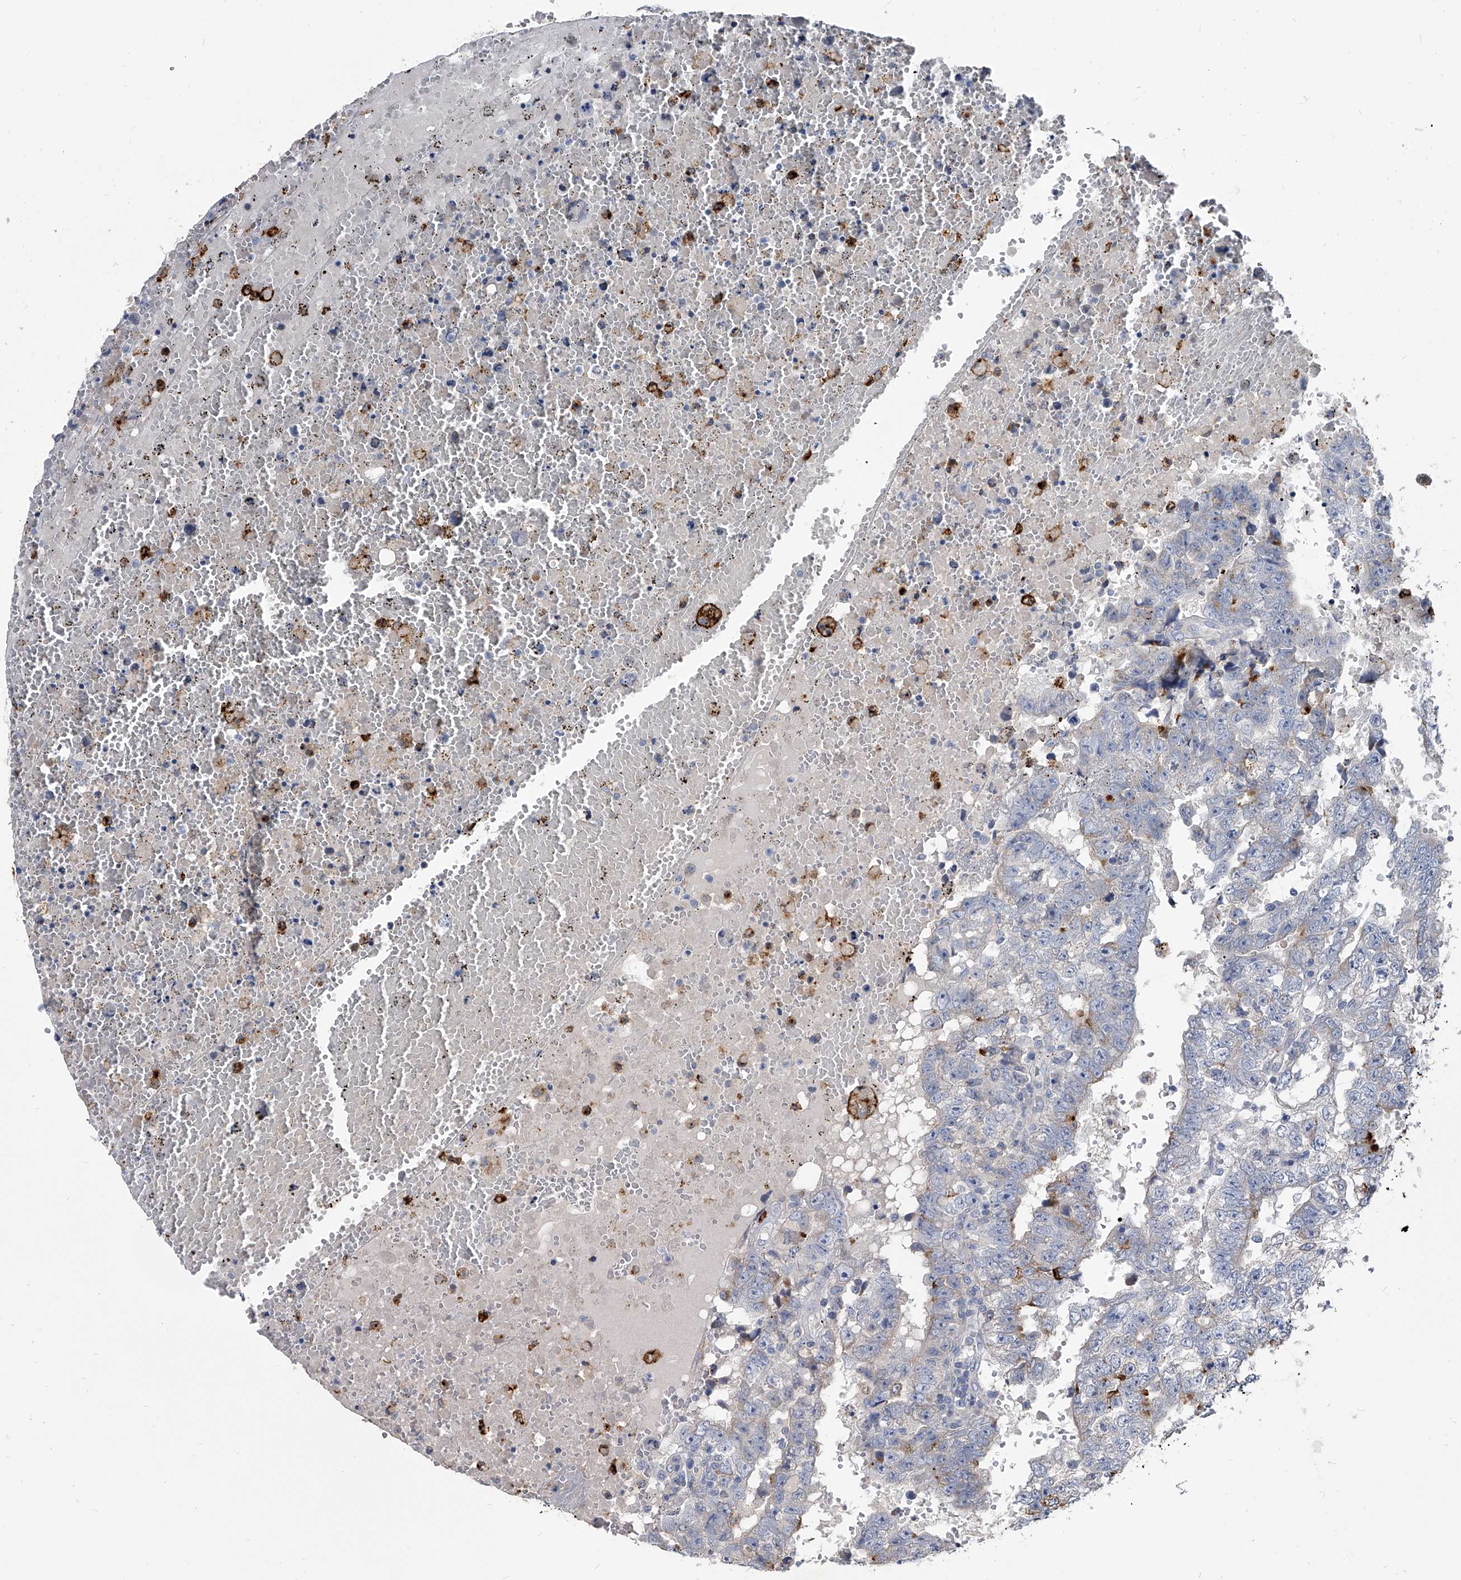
{"staining": {"intensity": "negative", "quantity": "none", "location": "none"}, "tissue": "testis cancer", "cell_type": "Tumor cells", "image_type": "cancer", "snomed": [{"axis": "morphology", "description": "Carcinoma, Embryonal, NOS"}, {"axis": "topography", "description": "Testis"}], "caption": "This is a micrograph of immunohistochemistry (IHC) staining of testis cancer, which shows no expression in tumor cells.", "gene": "SPP1", "patient": {"sex": "male", "age": 25}}